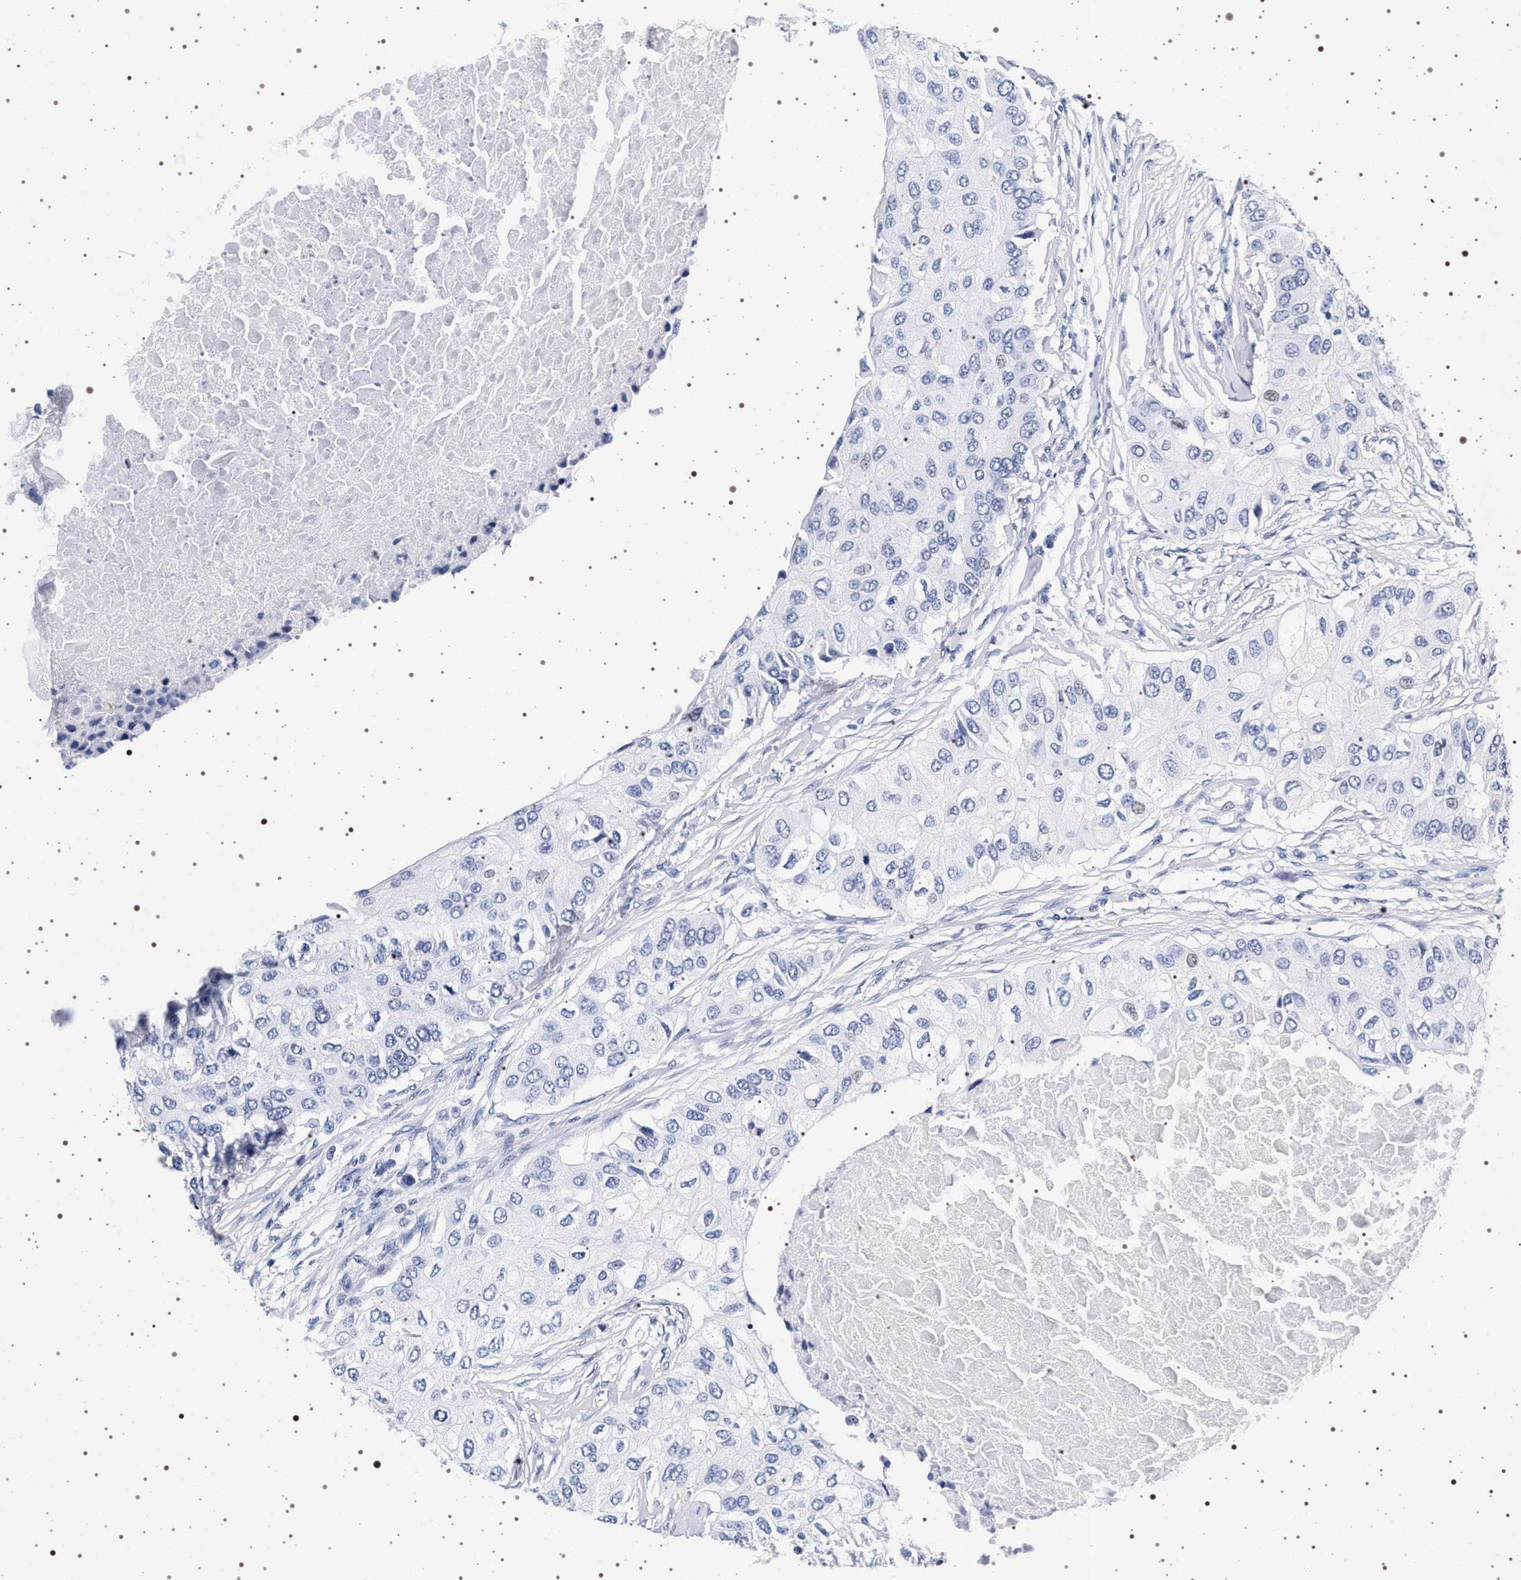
{"staining": {"intensity": "negative", "quantity": "none", "location": "none"}, "tissue": "breast cancer", "cell_type": "Tumor cells", "image_type": "cancer", "snomed": [{"axis": "morphology", "description": "Normal tissue, NOS"}, {"axis": "morphology", "description": "Duct carcinoma"}, {"axis": "topography", "description": "Breast"}], "caption": "There is no significant positivity in tumor cells of breast intraductal carcinoma. Brightfield microscopy of immunohistochemistry (IHC) stained with DAB (brown) and hematoxylin (blue), captured at high magnification.", "gene": "SYN1", "patient": {"sex": "female", "age": 49}}